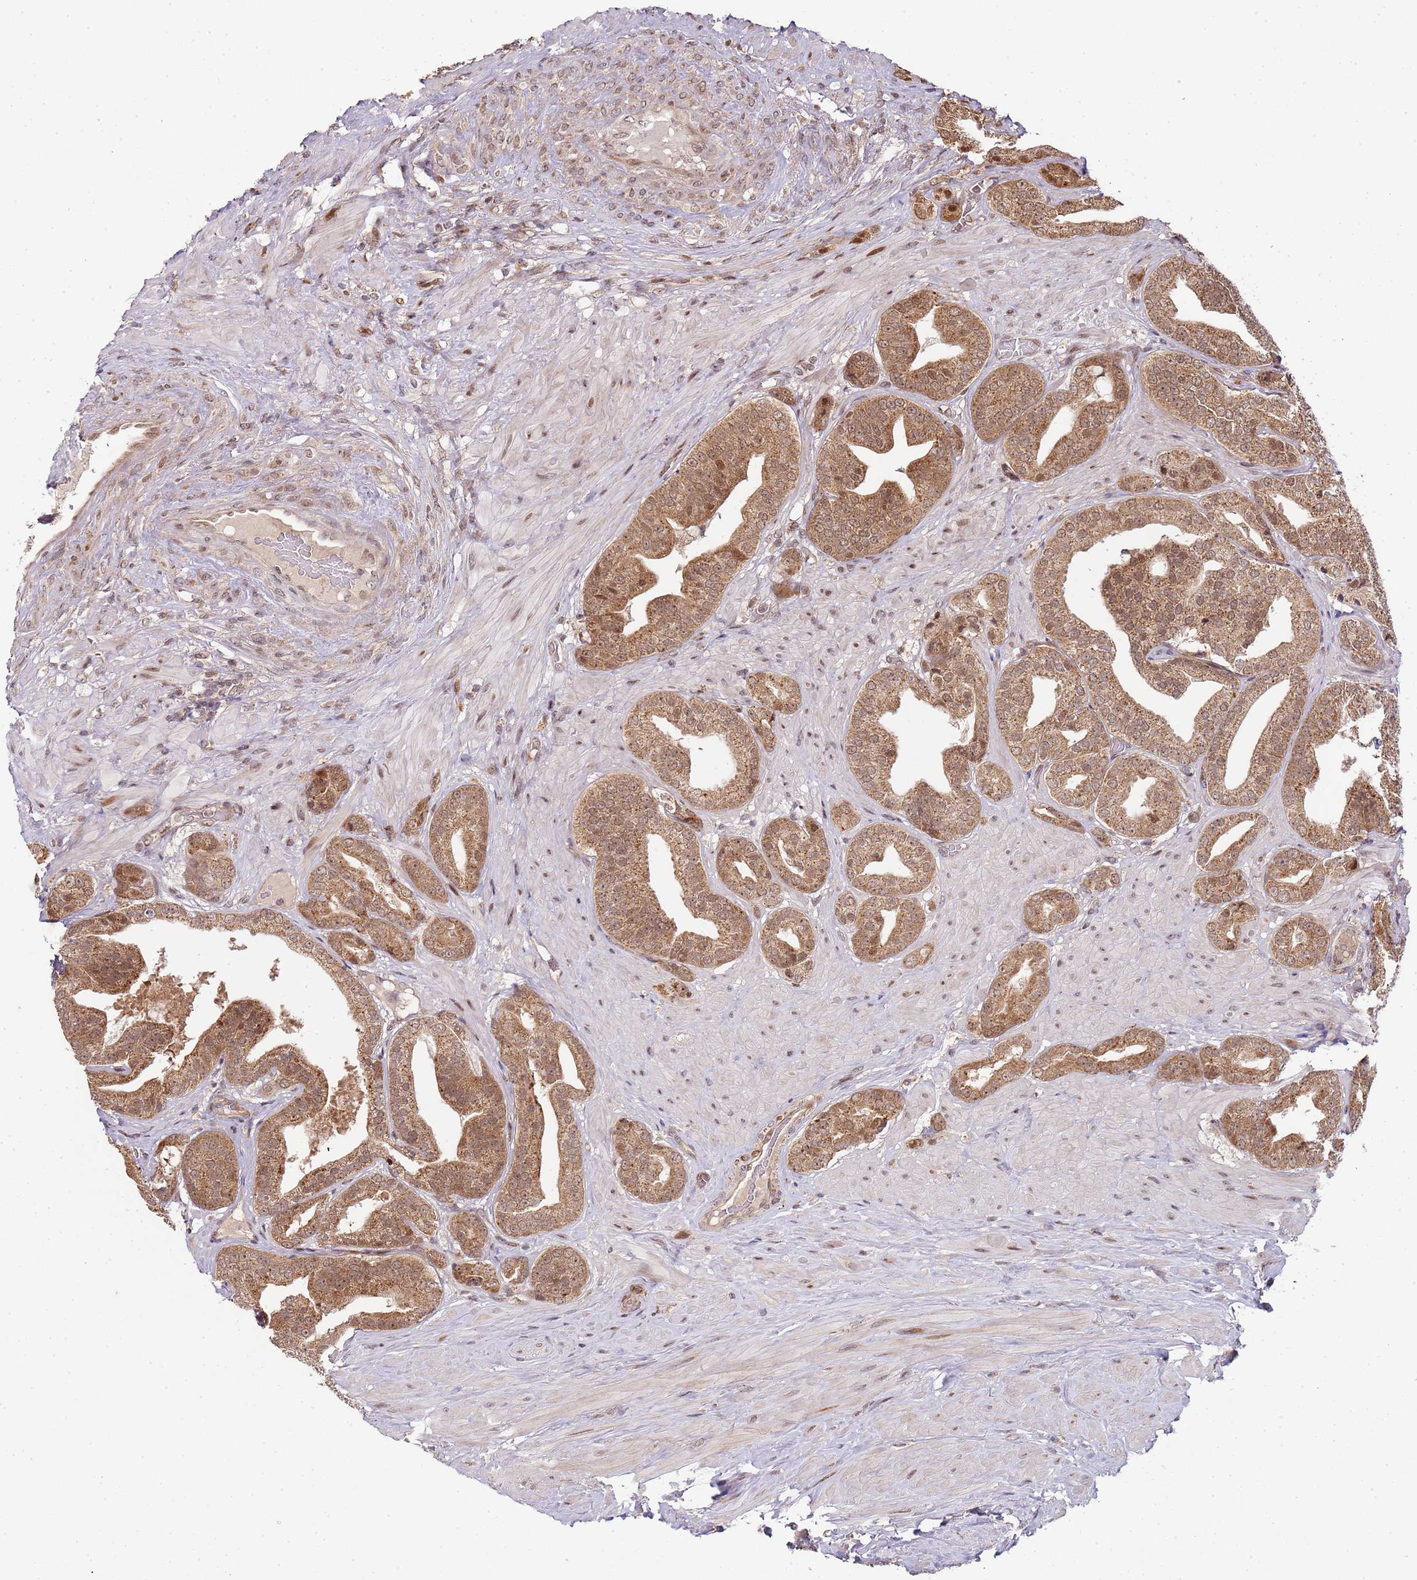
{"staining": {"intensity": "moderate", "quantity": ">75%", "location": "cytoplasmic/membranous,nuclear"}, "tissue": "prostate cancer", "cell_type": "Tumor cells", "image_type": "cancer", "snomed": [{"axis": "morphology", "description": "Adenocarcinoma, High grade"}, {"axis": "topography", "description": "Prostate"}], "caption": "Immunohistochemistry (IHC) staining of prostate adenocarcinoma (high-grade), which displays medium levels of moderate cytoplasmic/membranous and nuclear expression in approximately >75% of tumor cells indicating moderate cytoplasmic/membranous and nuclear protein expression. The staining was performed using DAB (3,3'-diaminobenzidine) (brown) for protein detection and nuclei were counterstained in hematoxylin (blue).", "gene": "EDC3", "patient": {"sex": "male", "age": 63}}